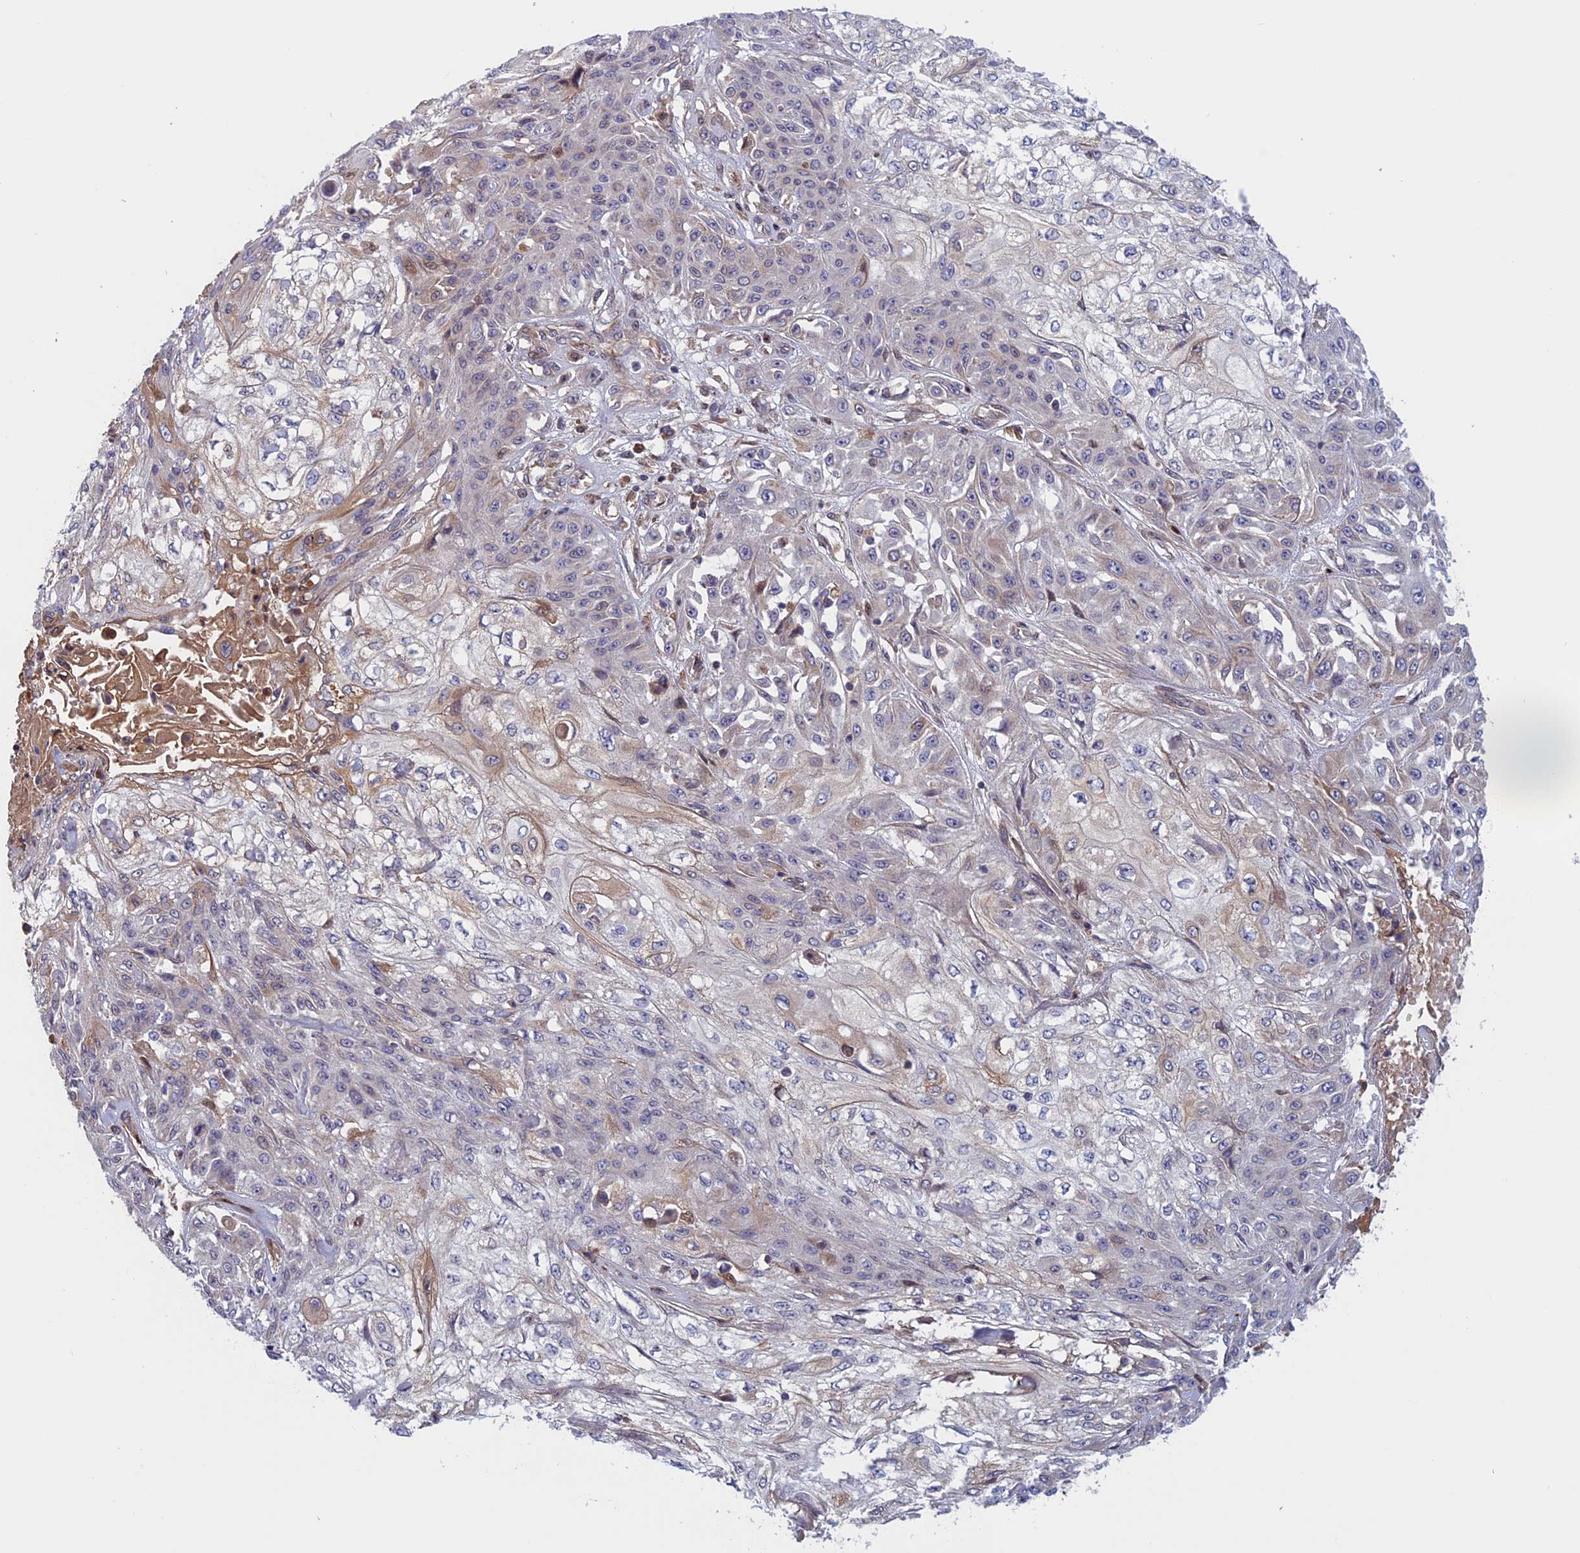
{"staining": {"intensity": "negative", "quantity": "none", "location": "none"}, "tissue": "skin cancer", "cell_type": "Tumor cells", "image_type": "cancer", "snomed": [{"axis": "morphology", "description": "Squamous cell carcinoma, NOS"}, {"axis": "morphology", "description": "Squamous cell carcinoma, metastatic, NOS"}, {"axis": "topography", "description": "Skin"}, {"axis": "topography", "description": "Lymph node"}], "caption": "Immunohistochemistry (IHC) photomicrograph of neoplastic tissue: skin cancer stained with DAB (3,3'-diaminobenzidine) exhibits no significant protein positivity in tumor cells.", "gene": "FADS1", "patient": {"sex": "male", "age": 75}}